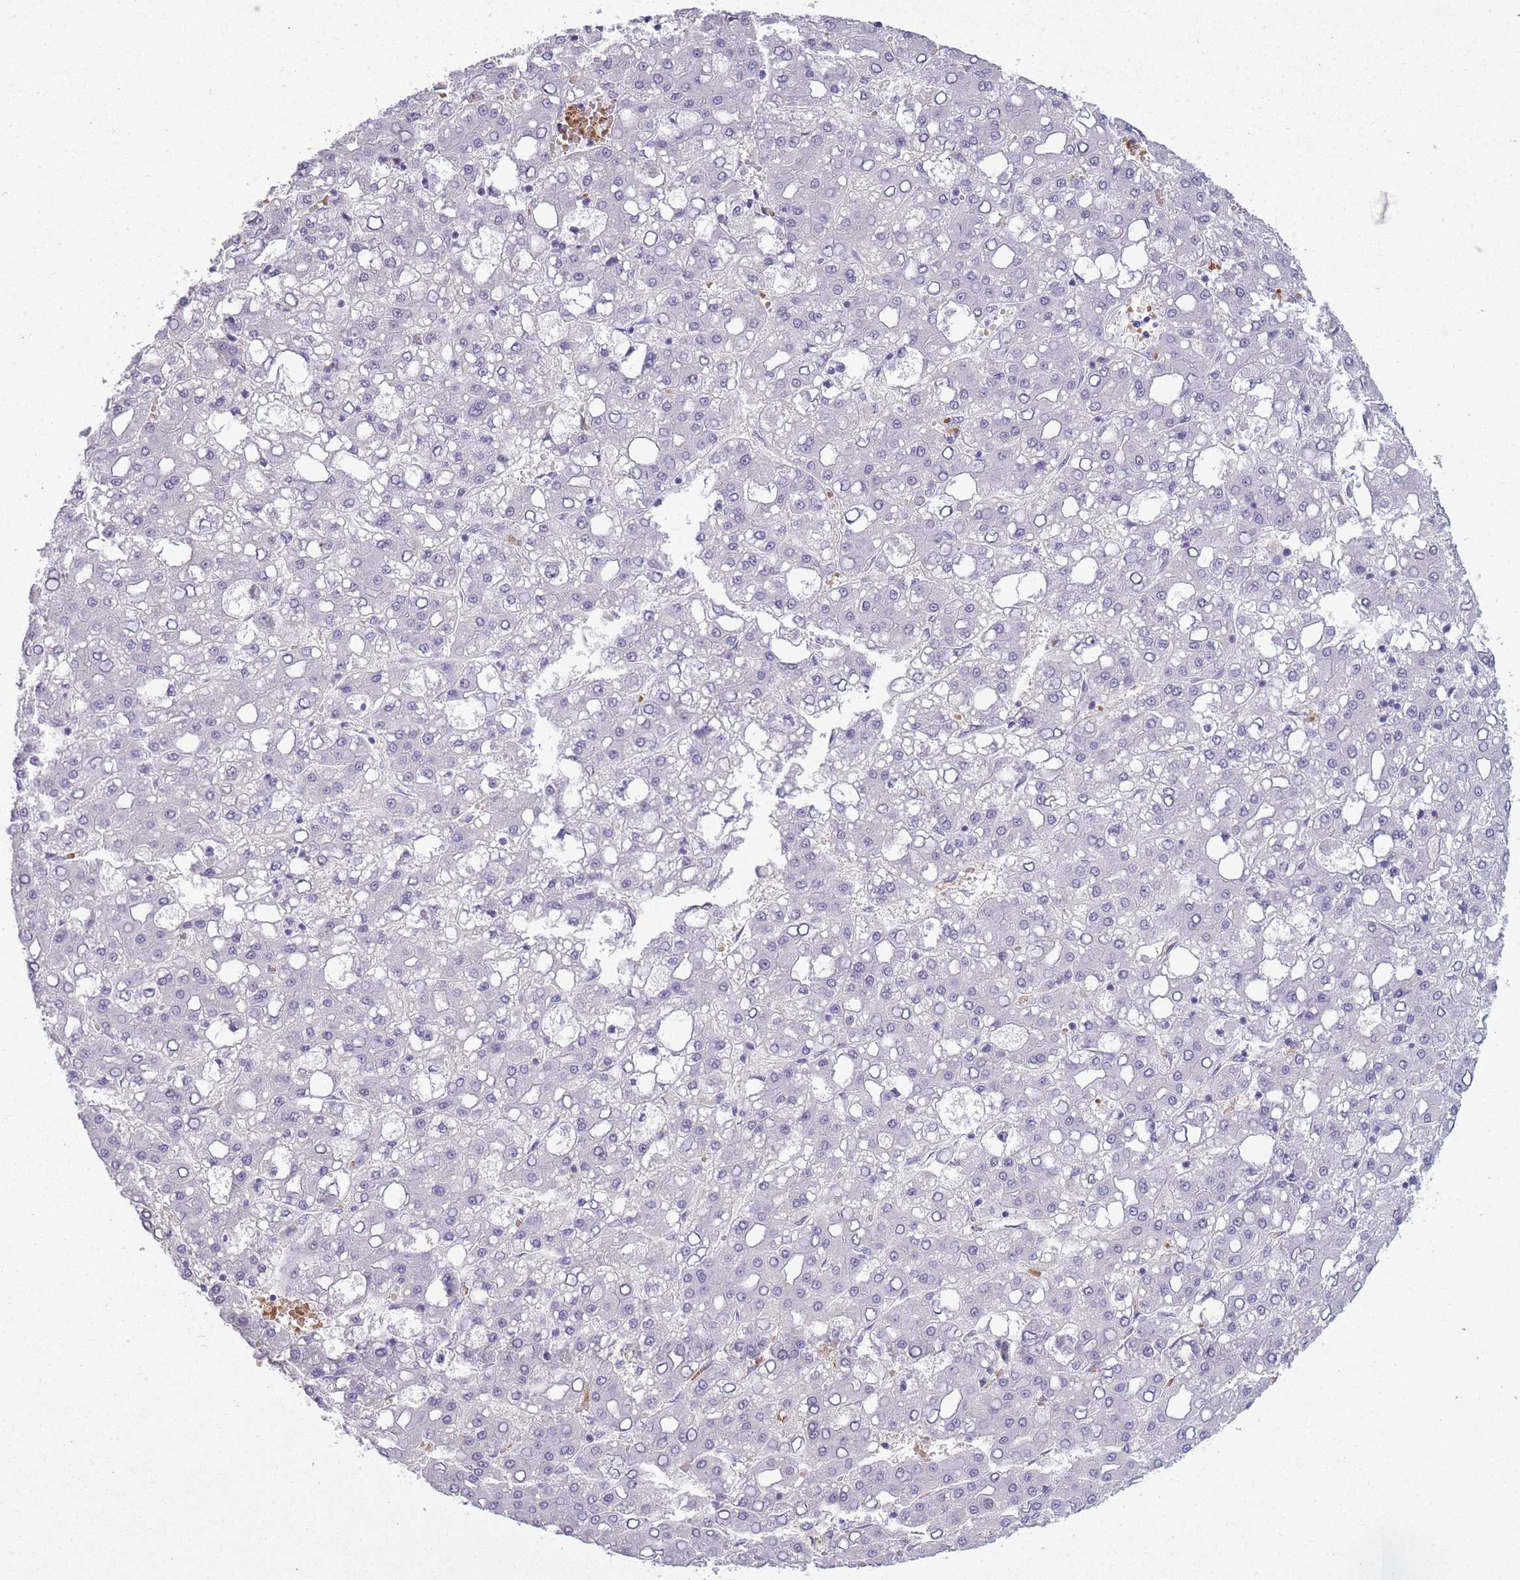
{"staining": {"intensity": "negative", "quantity": "none", "location": "none"}, "tissue": "liver cancer", "cell_type": "Tumor cells", "image_type": "cancer", "snomed": [{"axis": "morphology", "description": "Carcinoma, Hepatocellular, NOS"}, {"axis": "topography", "description": "Liver"}], "caption": "DAB (3,3'-diaminobenzidine) immunohistochemical staining of liver cancer demonstrates no significant expression in tumor cells. (DAB (3,3'-diaminobenzidine) immunohistochemistry (IHC), high magnification).", "gene": "OR7C1", "patient": {"sex": "male", "age": 65}}